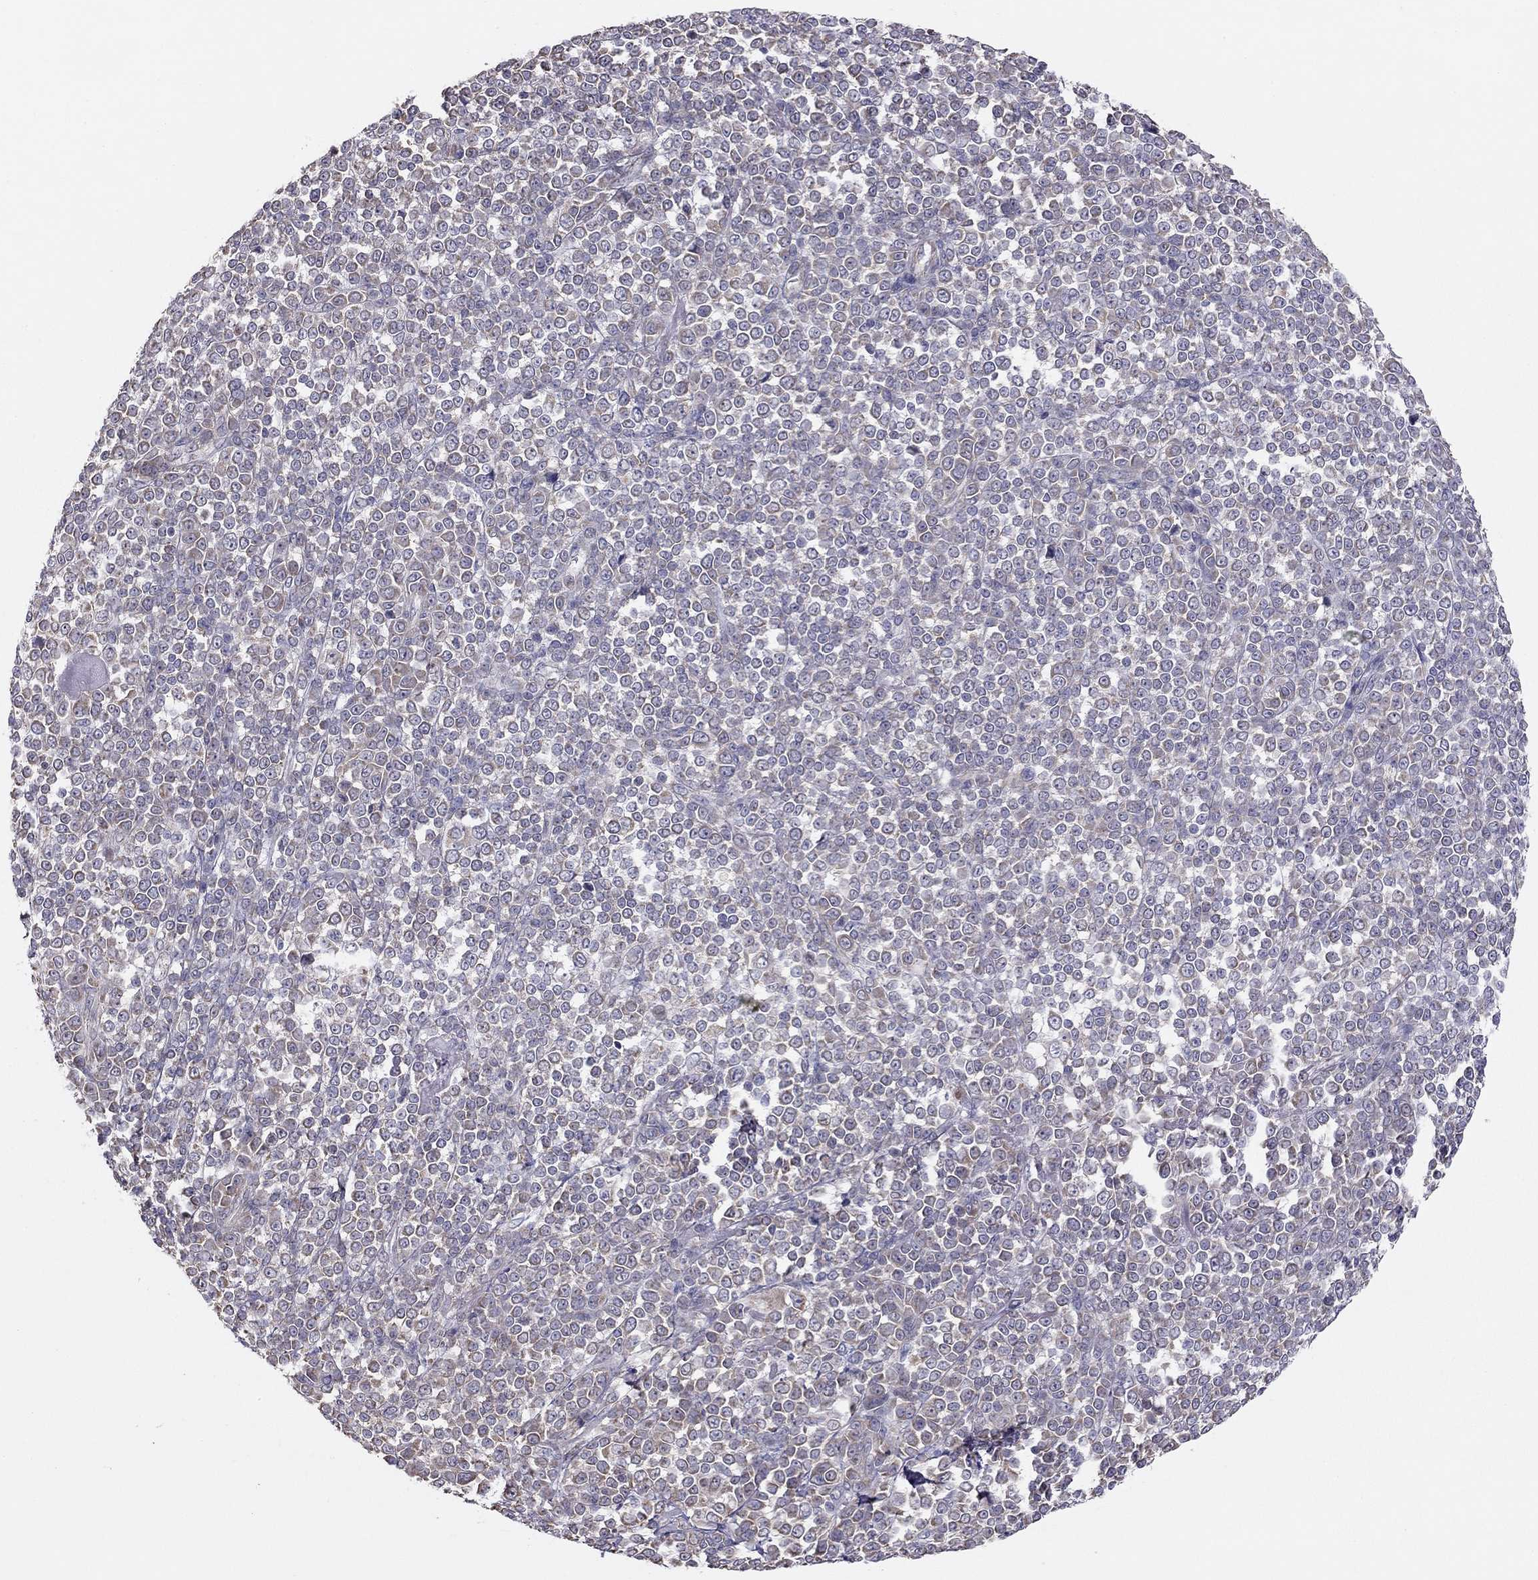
{"staining": {"intensity": "negative", "quantity": "none", "location": "none"}, "tissue": "melanoma", "cell_type": "Tumor cells", "image_type": "cancer", "snomed": [{"axis": "morphology", "description": "Malignant melanoma, NOS"}, {"axis": "topography", "description": "Skin"}], "caption": "High magnification brightfield microscopy of melanoma stained with DAB (3,3'-diaminobenzidine) (brown) and counterstained with hematoxylin (blue): tumor cells show no significant staining.", "gene": "LRIT3", "patient": {"sex": "female", "age": 95}}